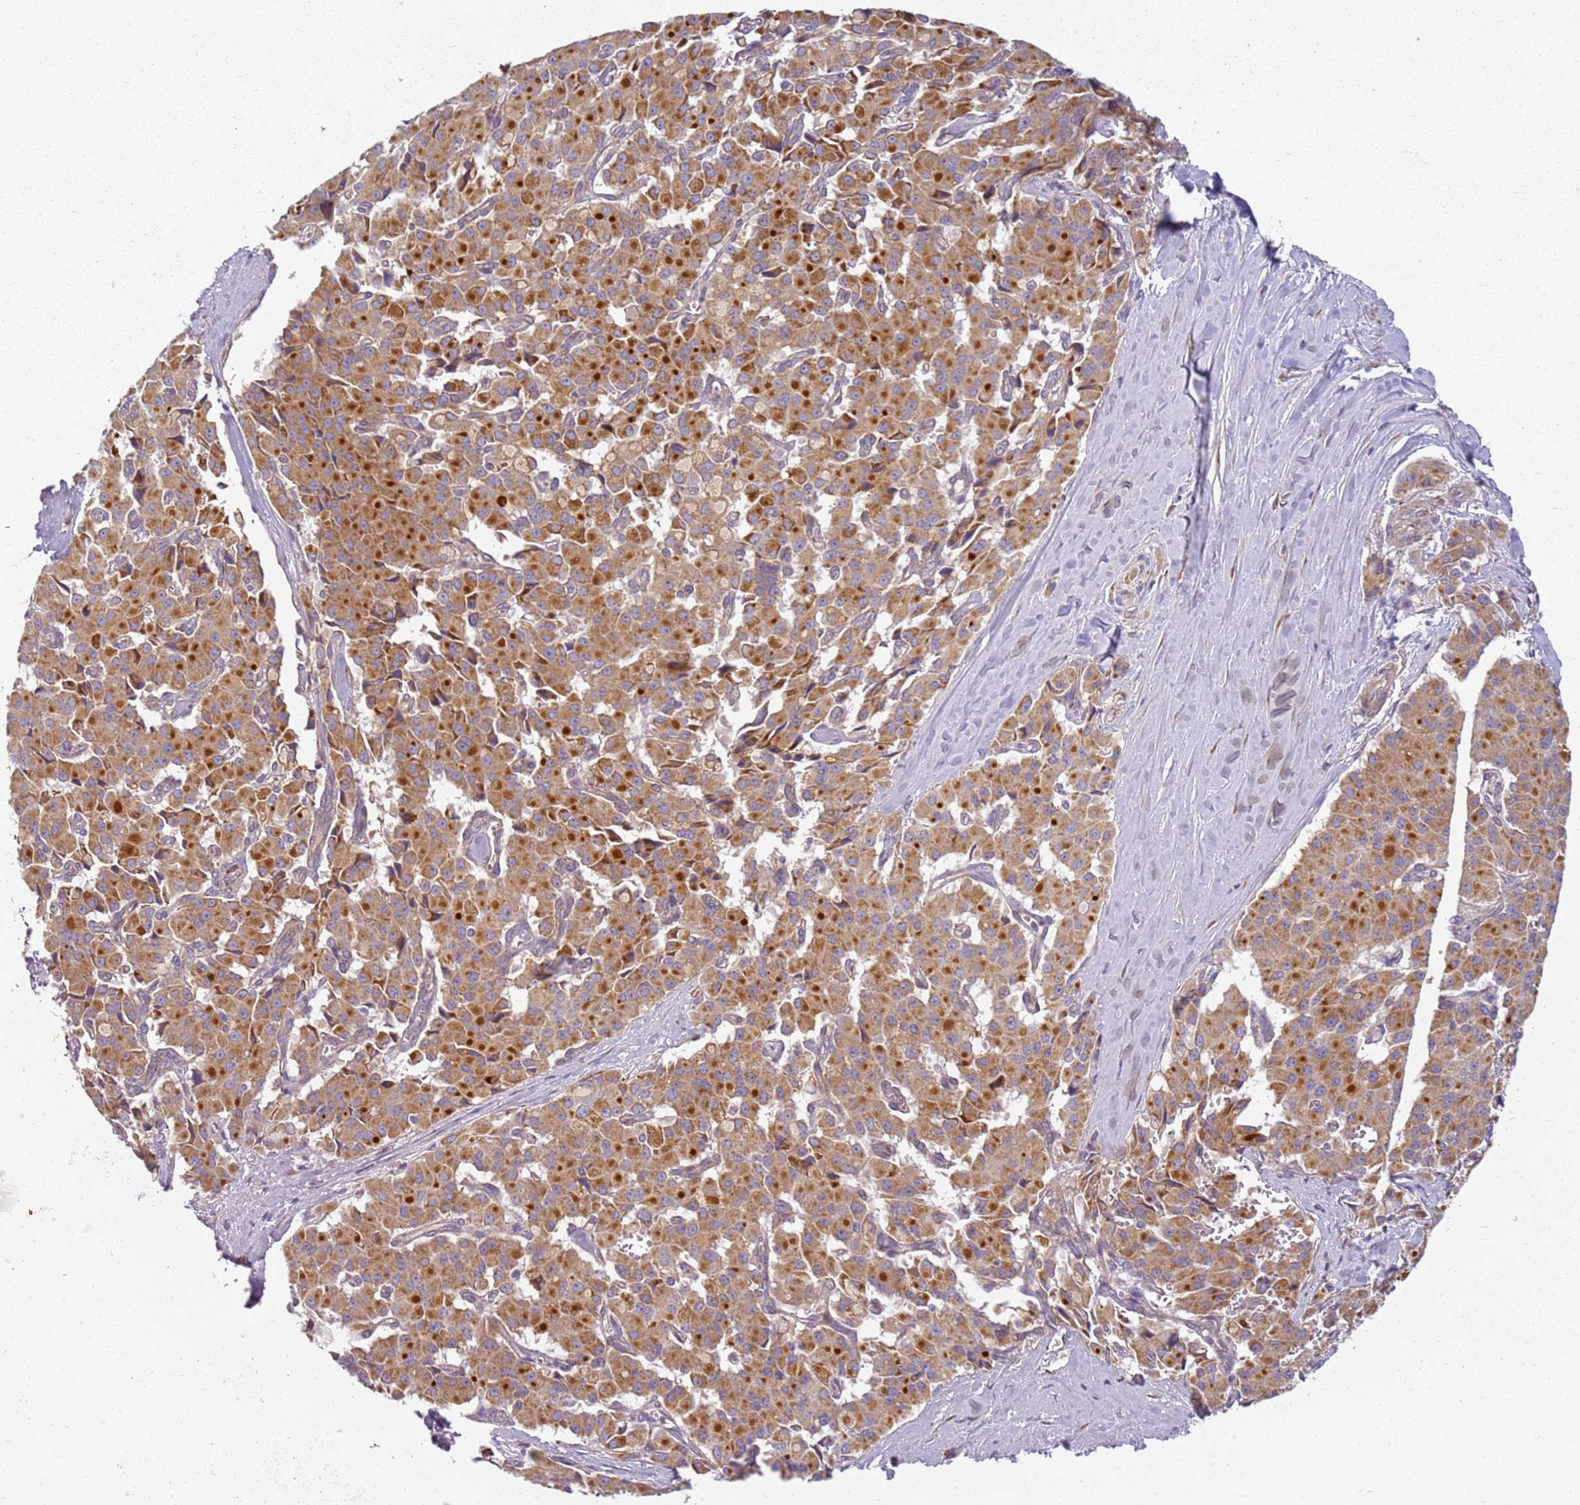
{"staining": {"intensity": "moderate", "quantity": ">75%", "location": "cytoplasmic/membranous"}, "tissue": "pancreatic cancer", "cell_type": "Tumor cells", "image_type": "cancer", "snomed": [{"axis": "morphology", "description": "Adenocarcinoma, NOS"}, {"axis": "topography", "description": "Pancreas"}], "caption": "Immunohistochemical staining of pancreatic adenocarcinoma shows medium levels of moderate cytoplasmic/membranous protein positivity in approximately >75% of tumor cells.", "gene": "TMEM200C", "patient": {"sex": "male", "age": 65}}